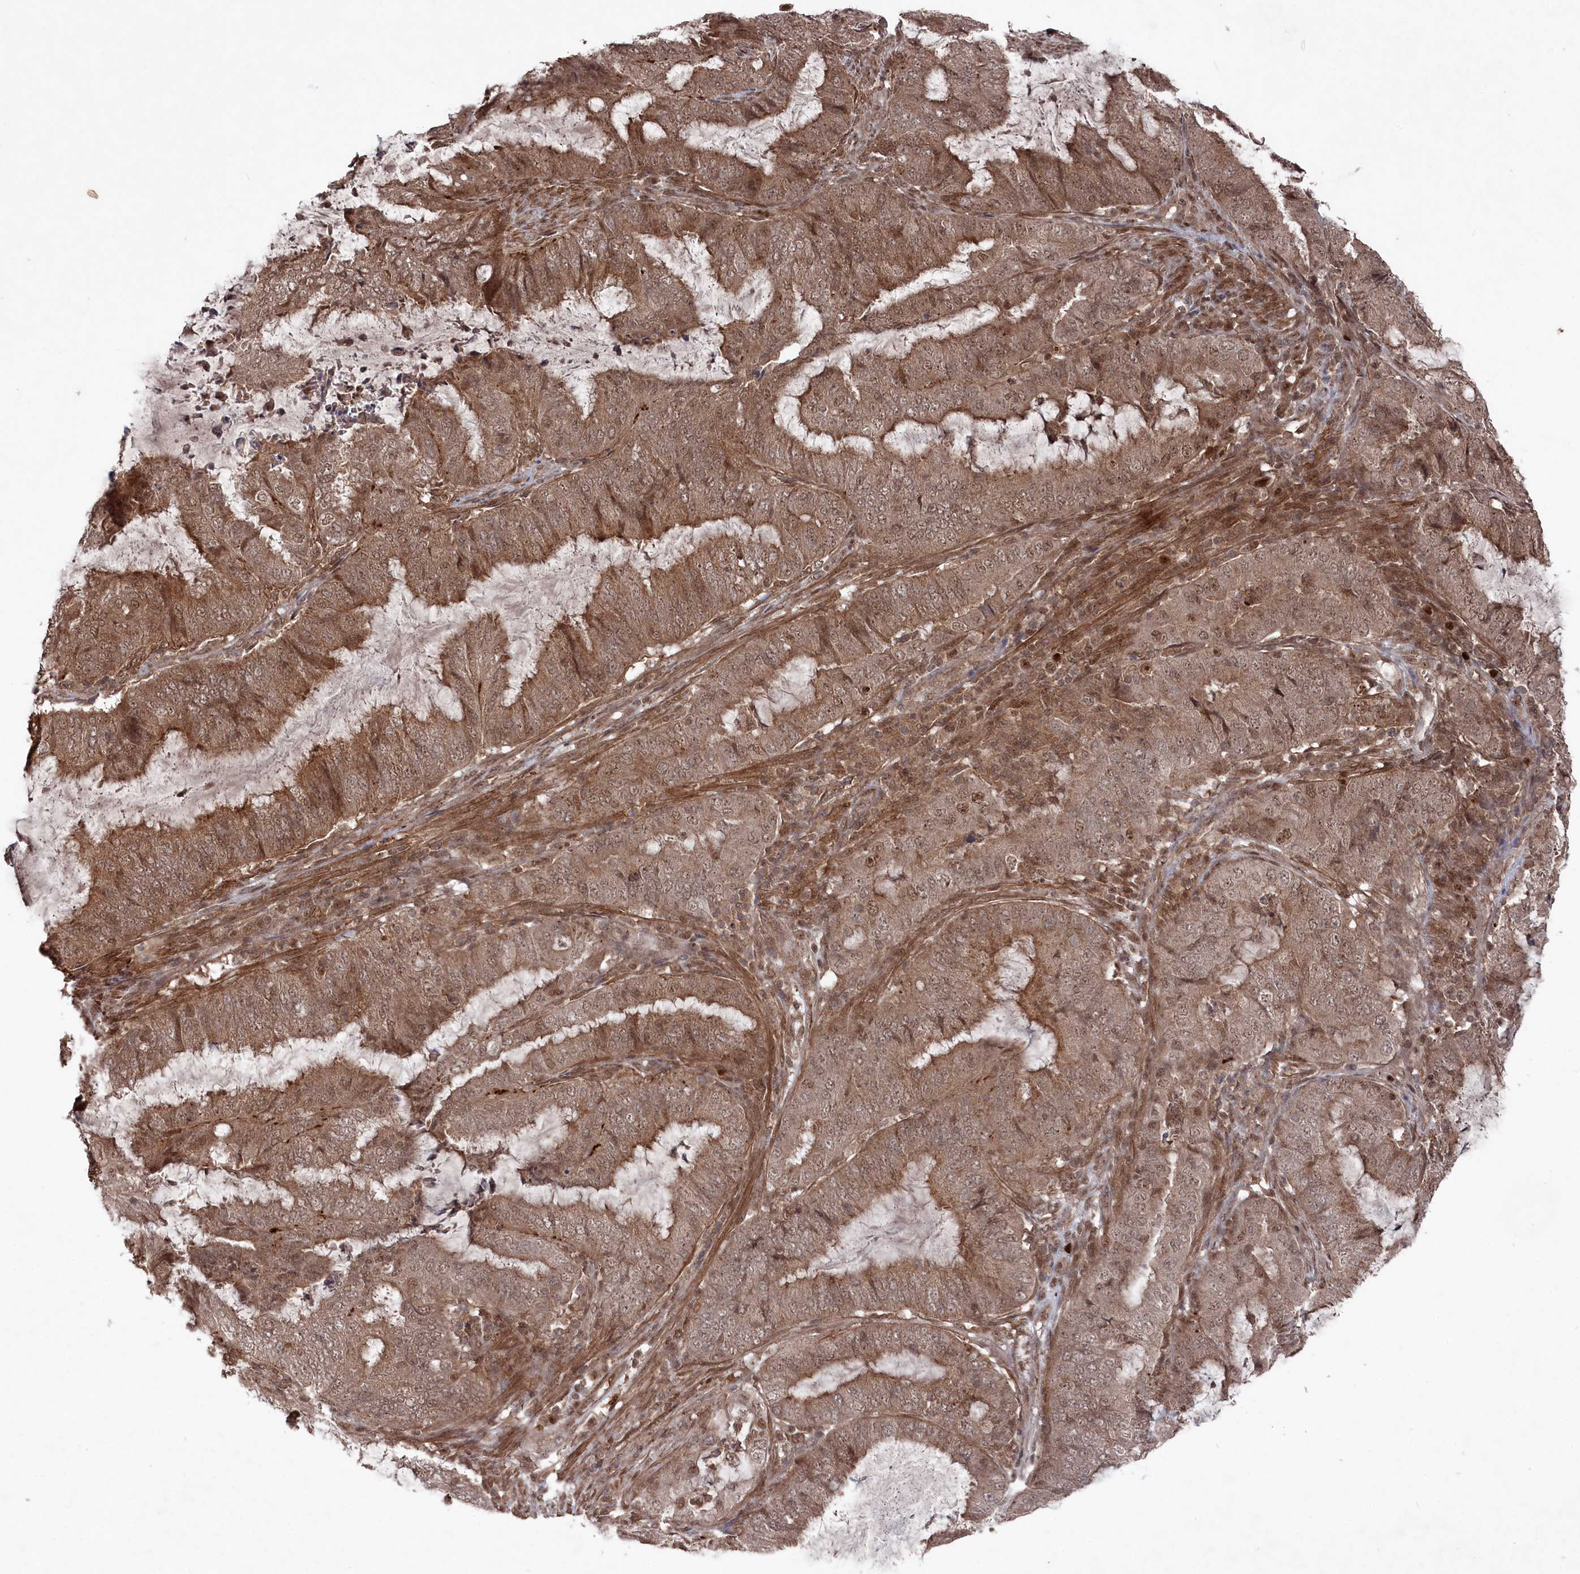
{"staining": {"intensity": "moderate", "quantity": ">75%", "location": "cytoplasmic/membranous,nuclear"}, "tissue": "endometrial cancer", "cell_type": "Tumor cells", "image_type": "cancer", "snomed": [{"axis": "morphology", "description": "Adenocarcinoma, NOS"}, {"axis": "topography", "description": "Endometrium"}], "caption": "Immunohistochemistry histopathology image of neoplastic tissue: human endometrial cancer stained using immunohistochemistry demonstrates medium levels of moderate protein expression localized specifically in the cytoplasmic/membranous and nuclear of tumor cells, appearing as a cytoplasmic/membranous and nuclear brown color.", "gene": "BORCS7", "patient": {"sex": "female", "age": 51}}